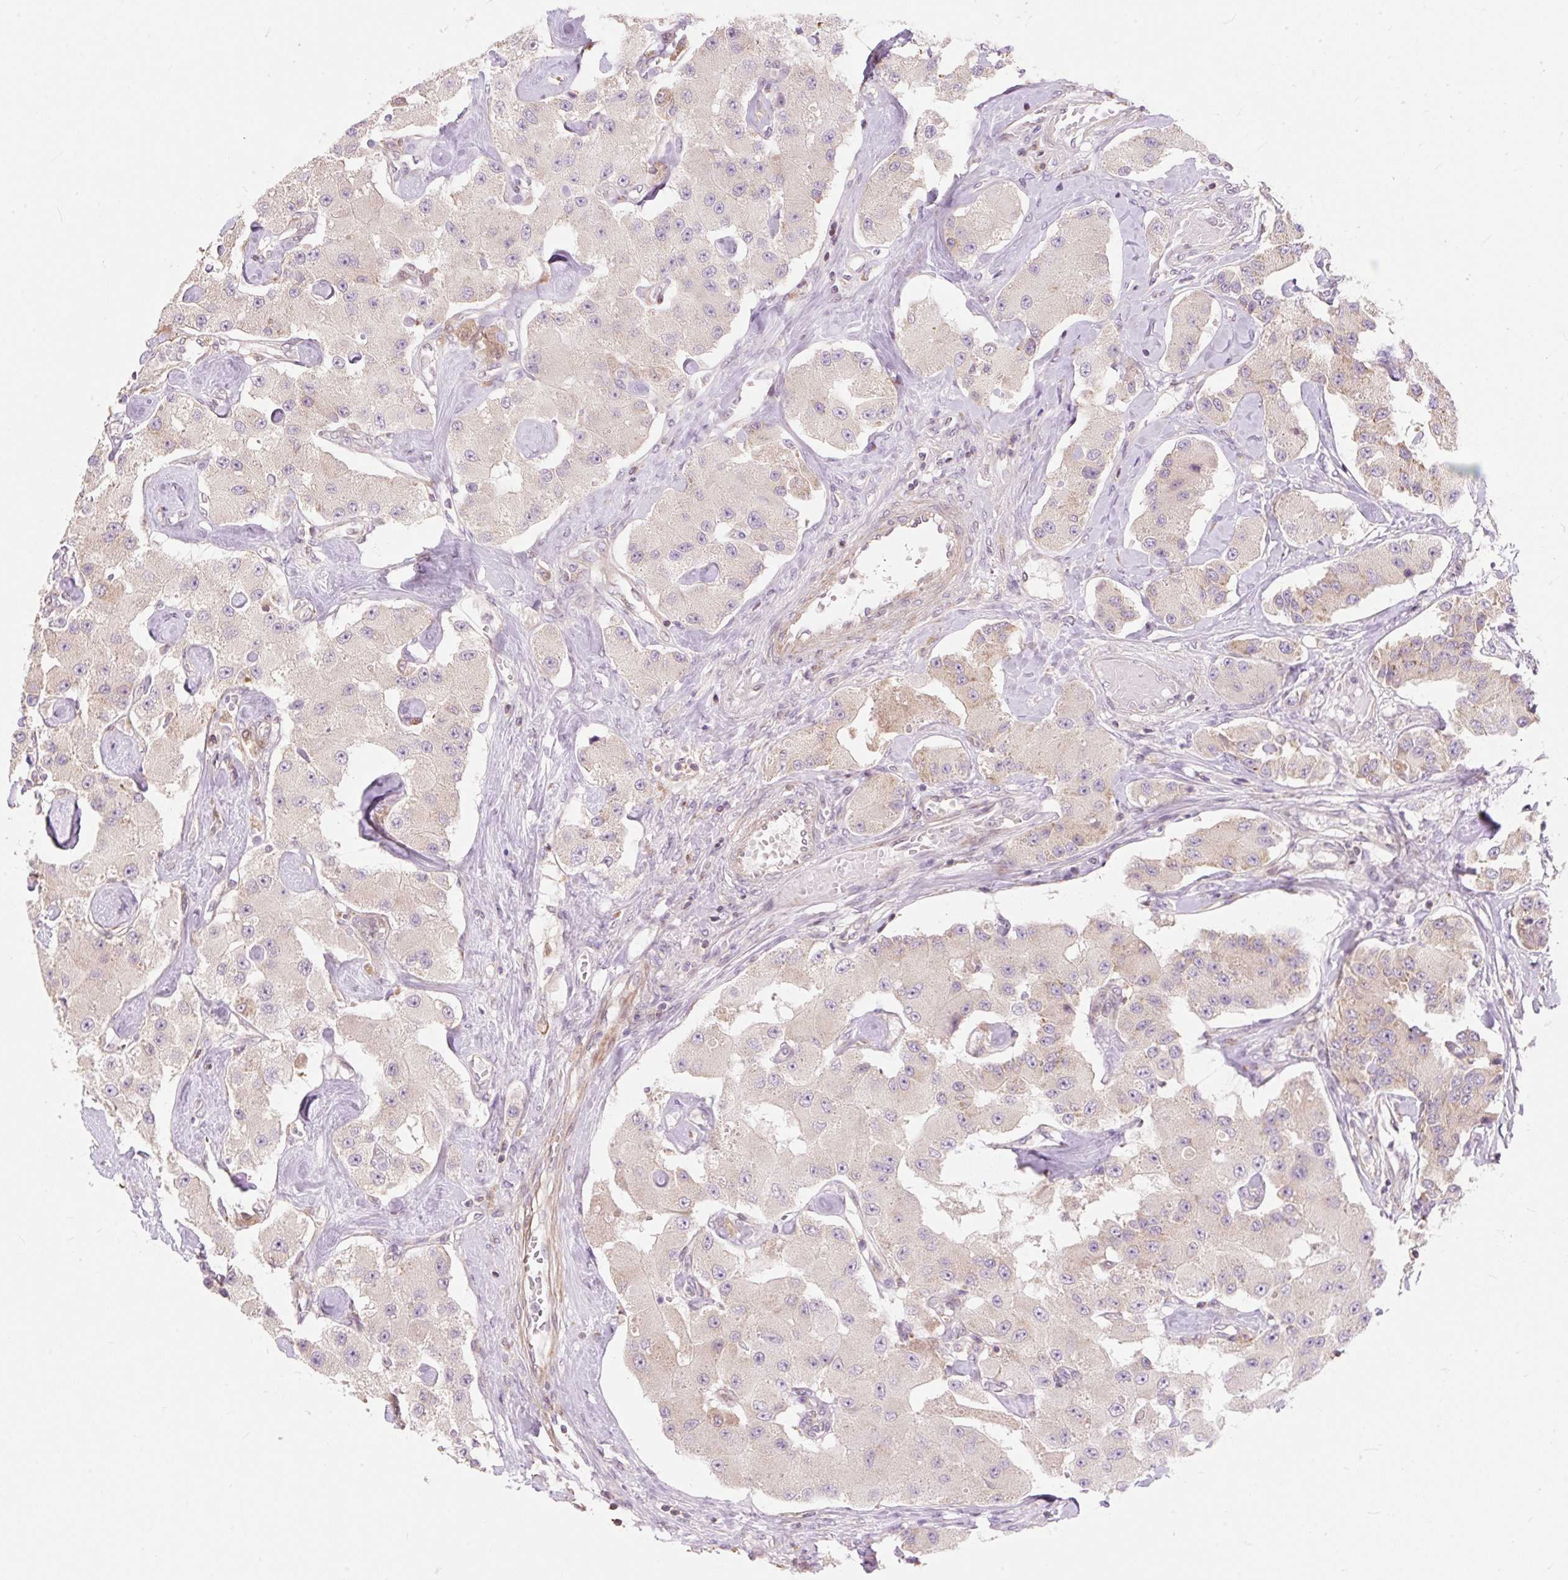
{"staining": {"intensity": "weak", "quantity": "25%-75%", "location": "cytoplasmic/membranous"}, "tissue": "carcinoid", "cell_type": "Tumor cells", "image_type": "cancer", "snomed": [{"axis": "morphology", "description": "Carcinoid, malignant, NOS"}, {"axis": "topography", "description": "Pancreas"}], "caption": "Carcinoid stained with DAB (3,3'-diaminobenzidine) immunohistochemistry (IHC) demonstrates low levels of weak cytoplasmic/membranous expression in about 25%-75% of tumor cells.", "gene": "EMC10", "patient": {"sex": "male", "age": 41}}